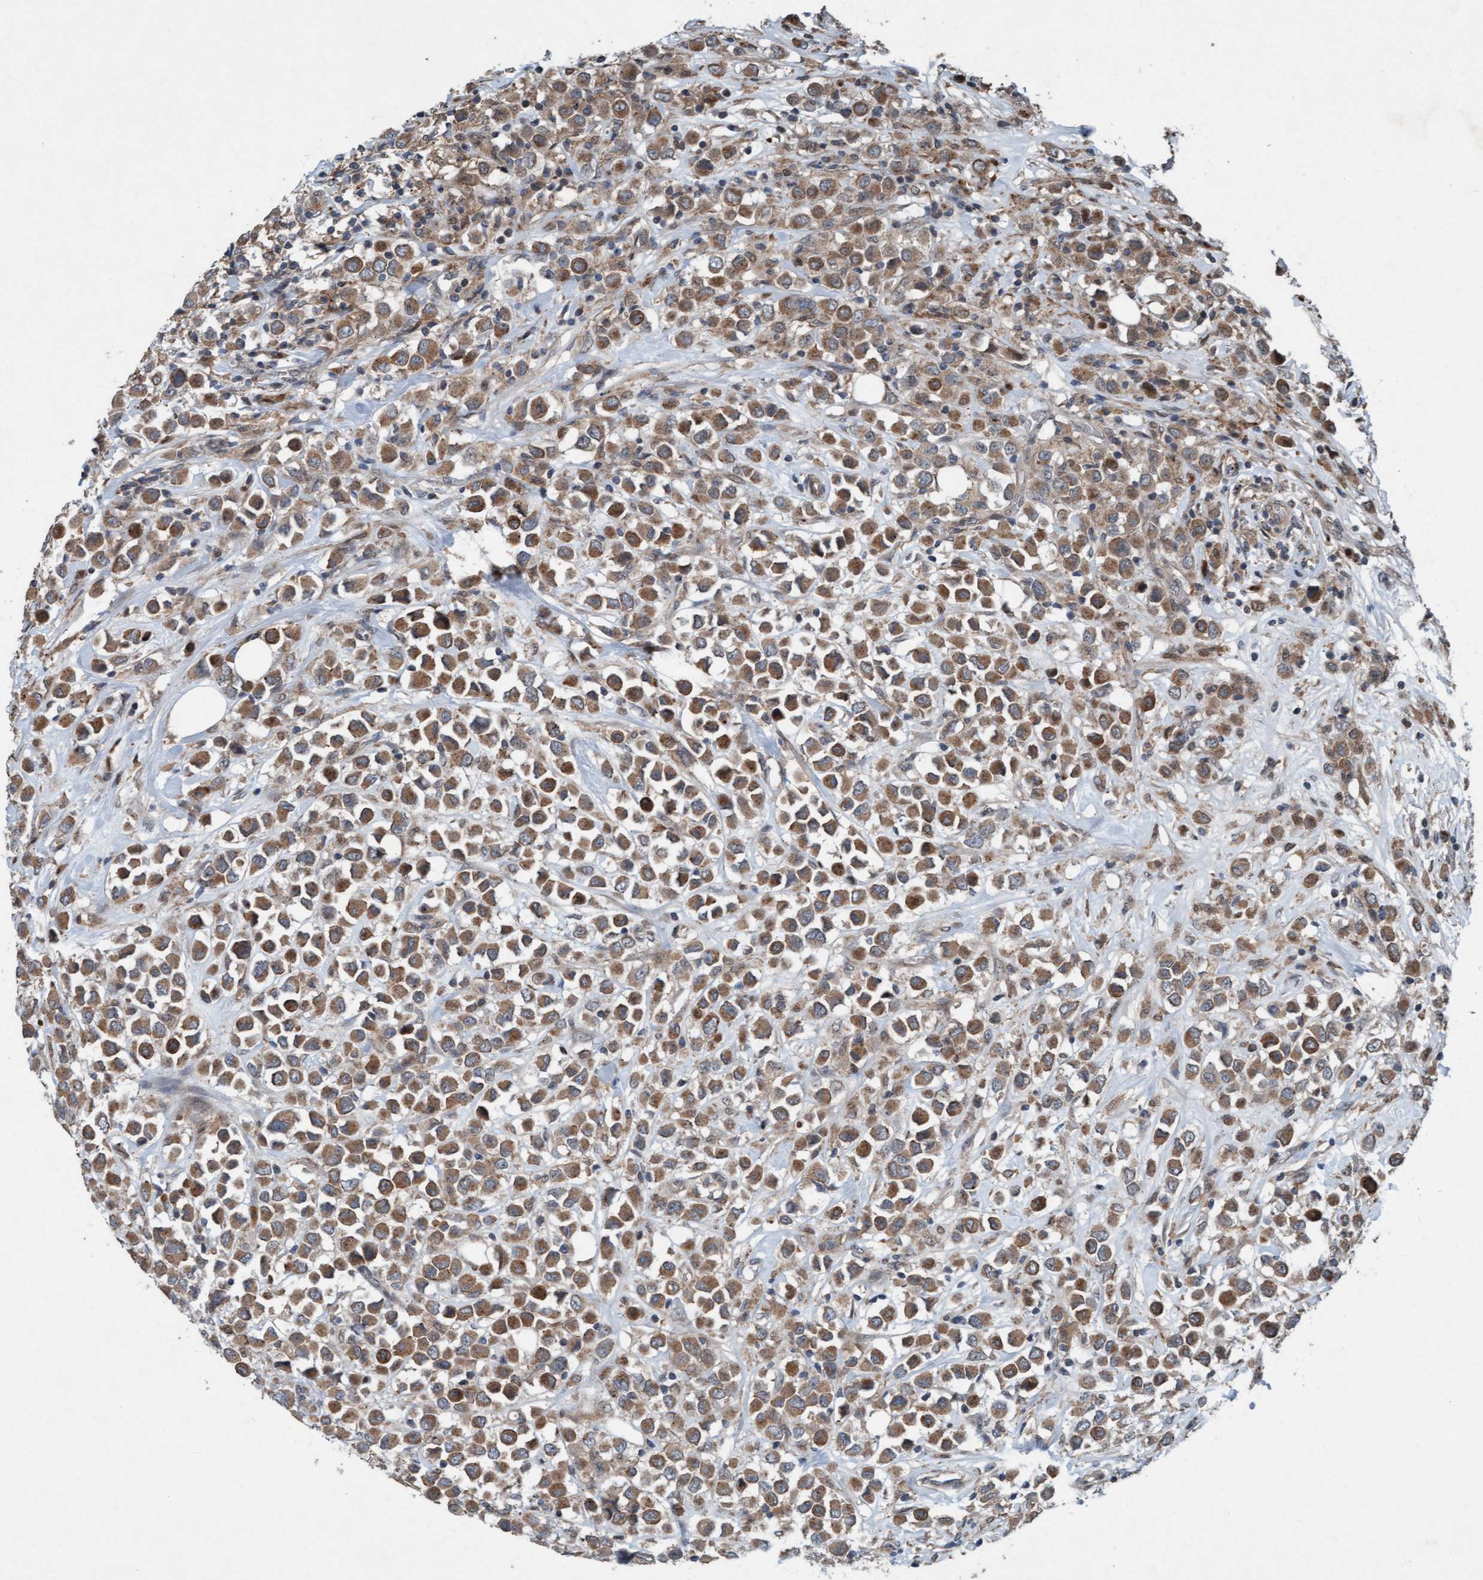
{"staining": {"intensity": "moderate", "quantity": ">75%", "location": "cytoplasmic/membranous"}, "tissue": "breast cancer", "cell_type": "Tumor cells", "image_type": "cancer", "snomed": [{"axis": "morphology", "description": "Duct carcinoma"}, {"axis": "topography", "description": "Breast"}], "caption": "An image of human breast invasive ductal carcinoma stained for a protein demonstrates moderate cytoplasmic/membranous brown staining in tumor cells.", "gene": "PLXNB2", "patient": {"sex": "female", "age": 61}}